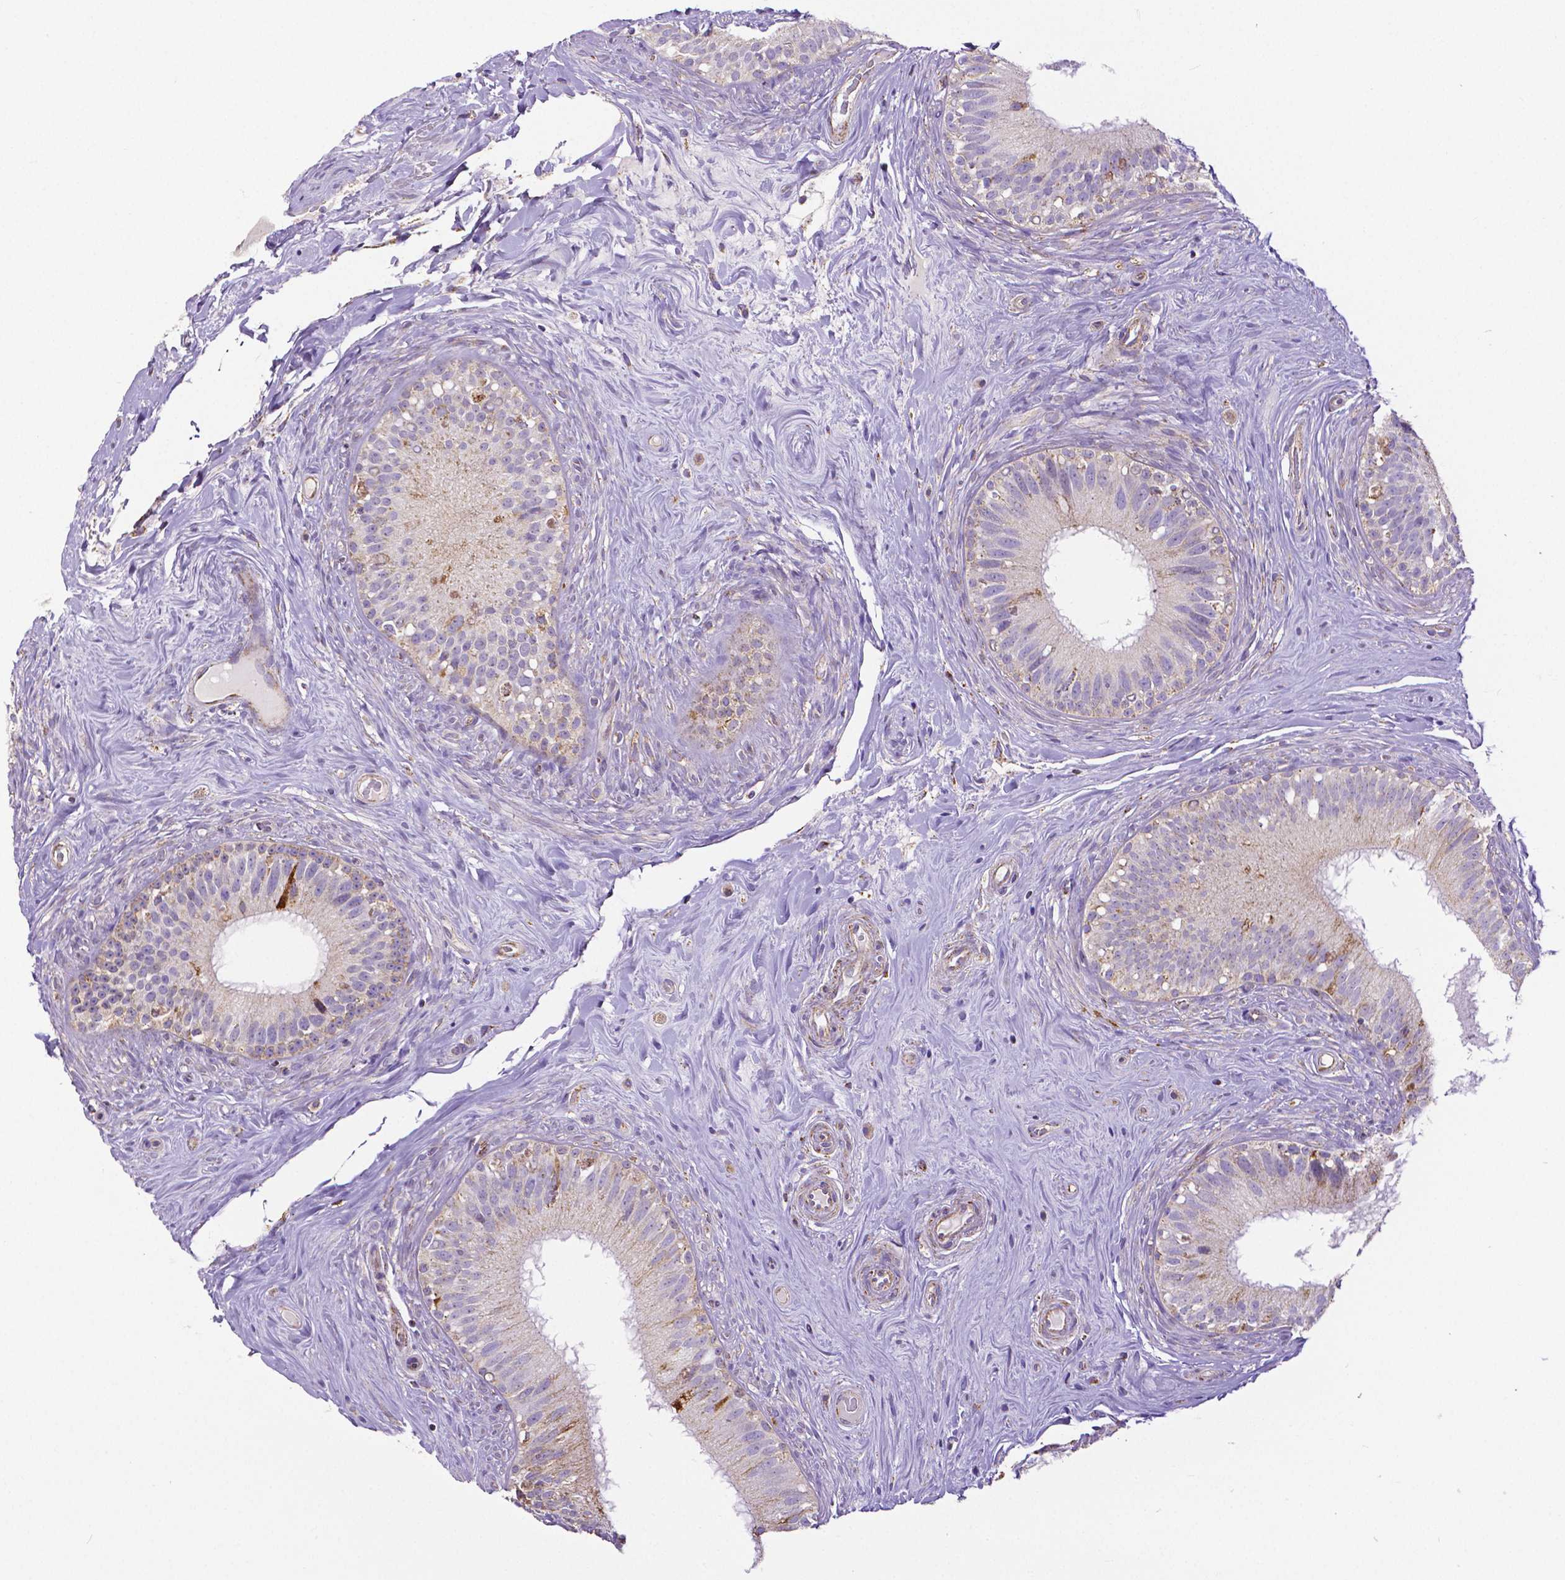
{"staining": {"intensity": "moderate", "quantity": "<25%", "location": "cytoplasmic/membranous"}, "tissue": "epididymis", "cell_type": "Glandular cells", "image_type": "normal", "snomed": [{"axis": "morphology", "description": "Normal tissue, NOS"}, {"axis": "topography", "description": "Epididymis"}], "caption": "Benign epididymis reveals moderate cytoplasmic/membranous expression in approximately <25% of glandular cells (brown staining indicates protein expression, while blue staining denotes nuclei)..", "gene": "MACC1", "patient": {"sex": "male", "age": 59}}